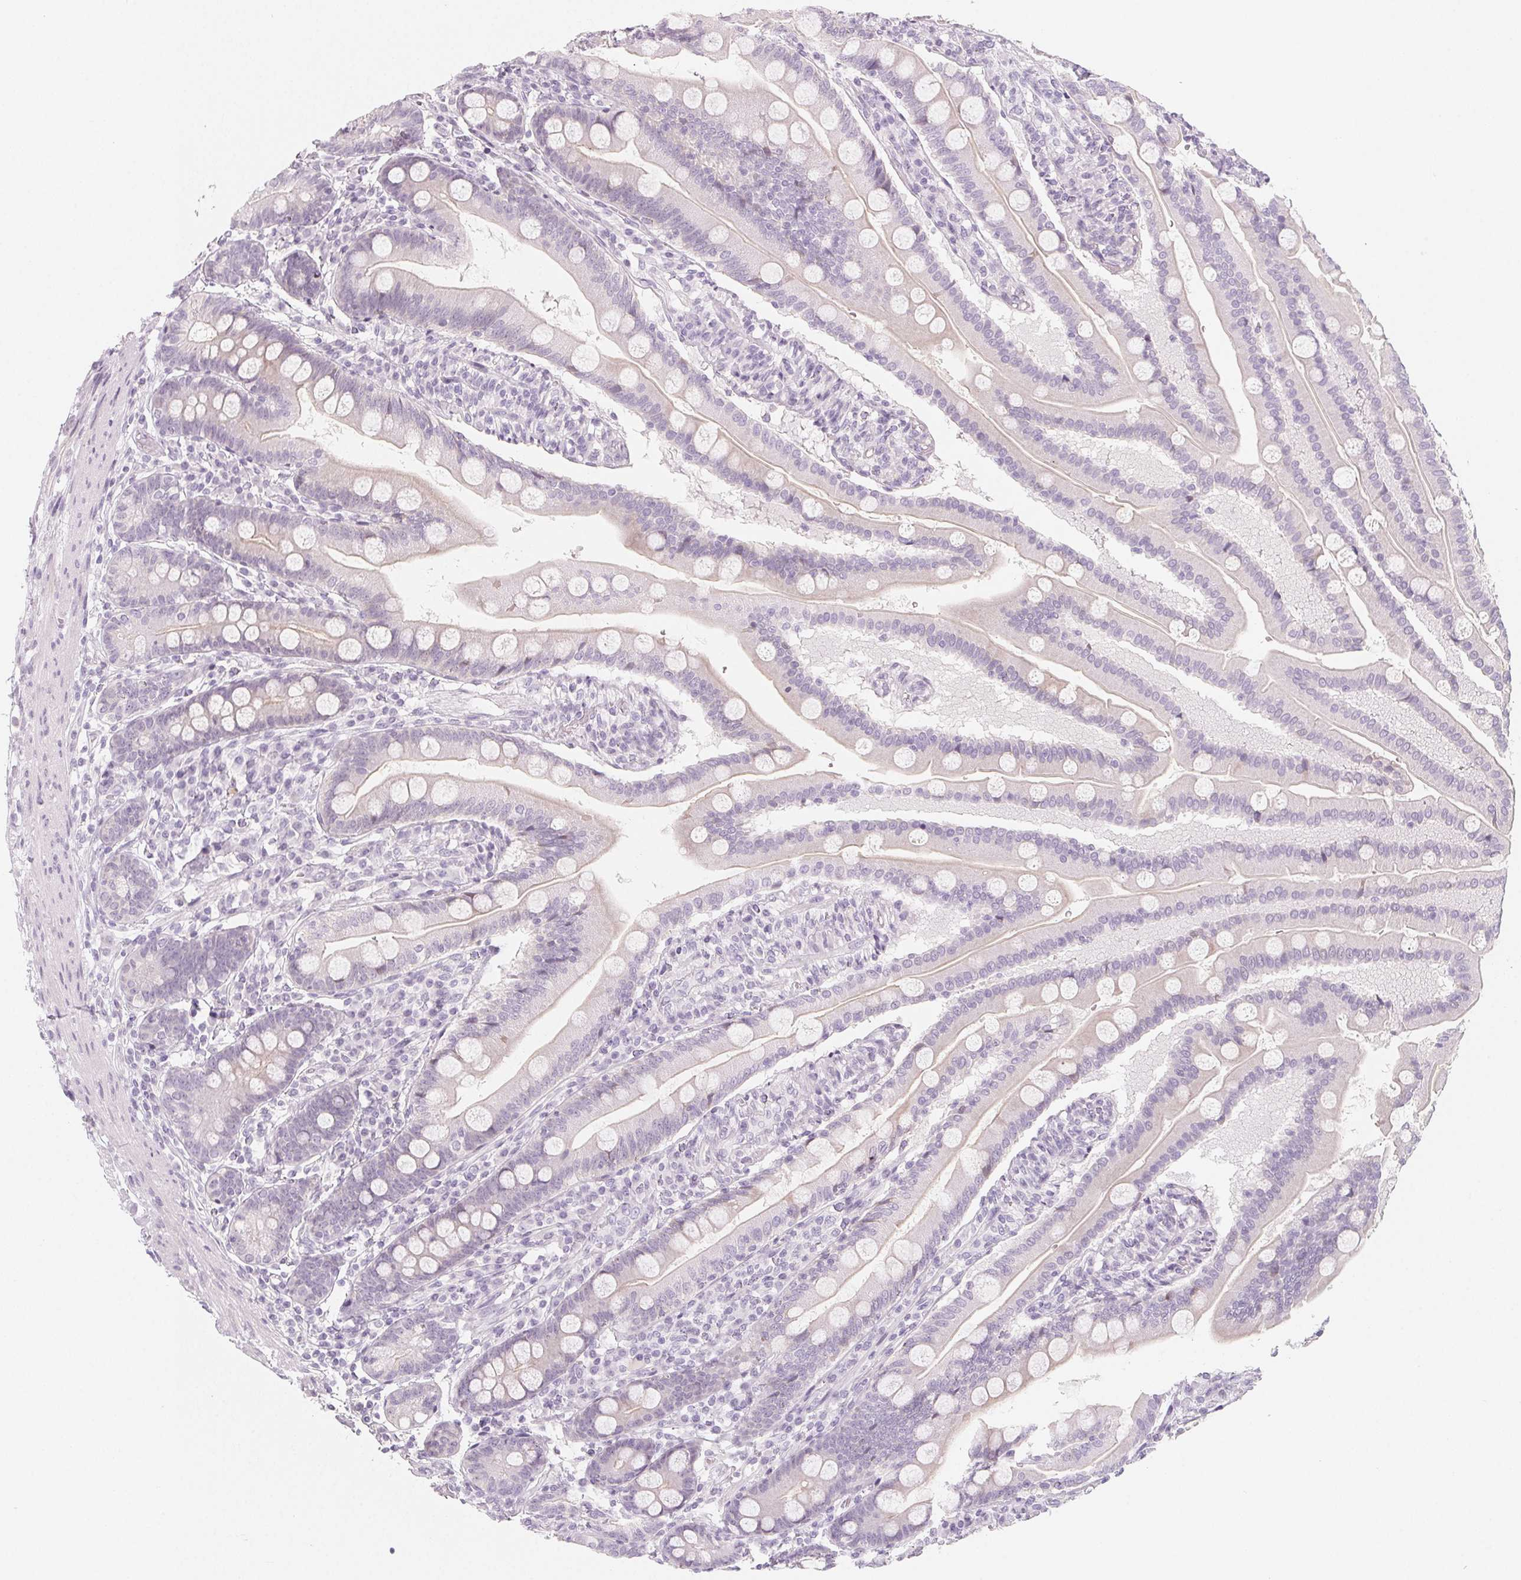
{"staining": {"intensity": "weak", "quantity": "<25%", "location": "cytoplasmic/membranous"}, "tissue": "duodenum", "cell_type": "Glandular cells", "image_type": "normal", "snomed": [{"axis": "morphology", "description": "Normal tissue, NOS"}, {"axis": "topography", "description": "Duodenum"}], "caption": "DAB (3,3'-diaminobenzidine) immunohistochemical staining of benign human duodenum demonstrates no significant expression in glandular cells.", "gene": "SH3GL2", "patient": {"sex": "female", "age": 67}}